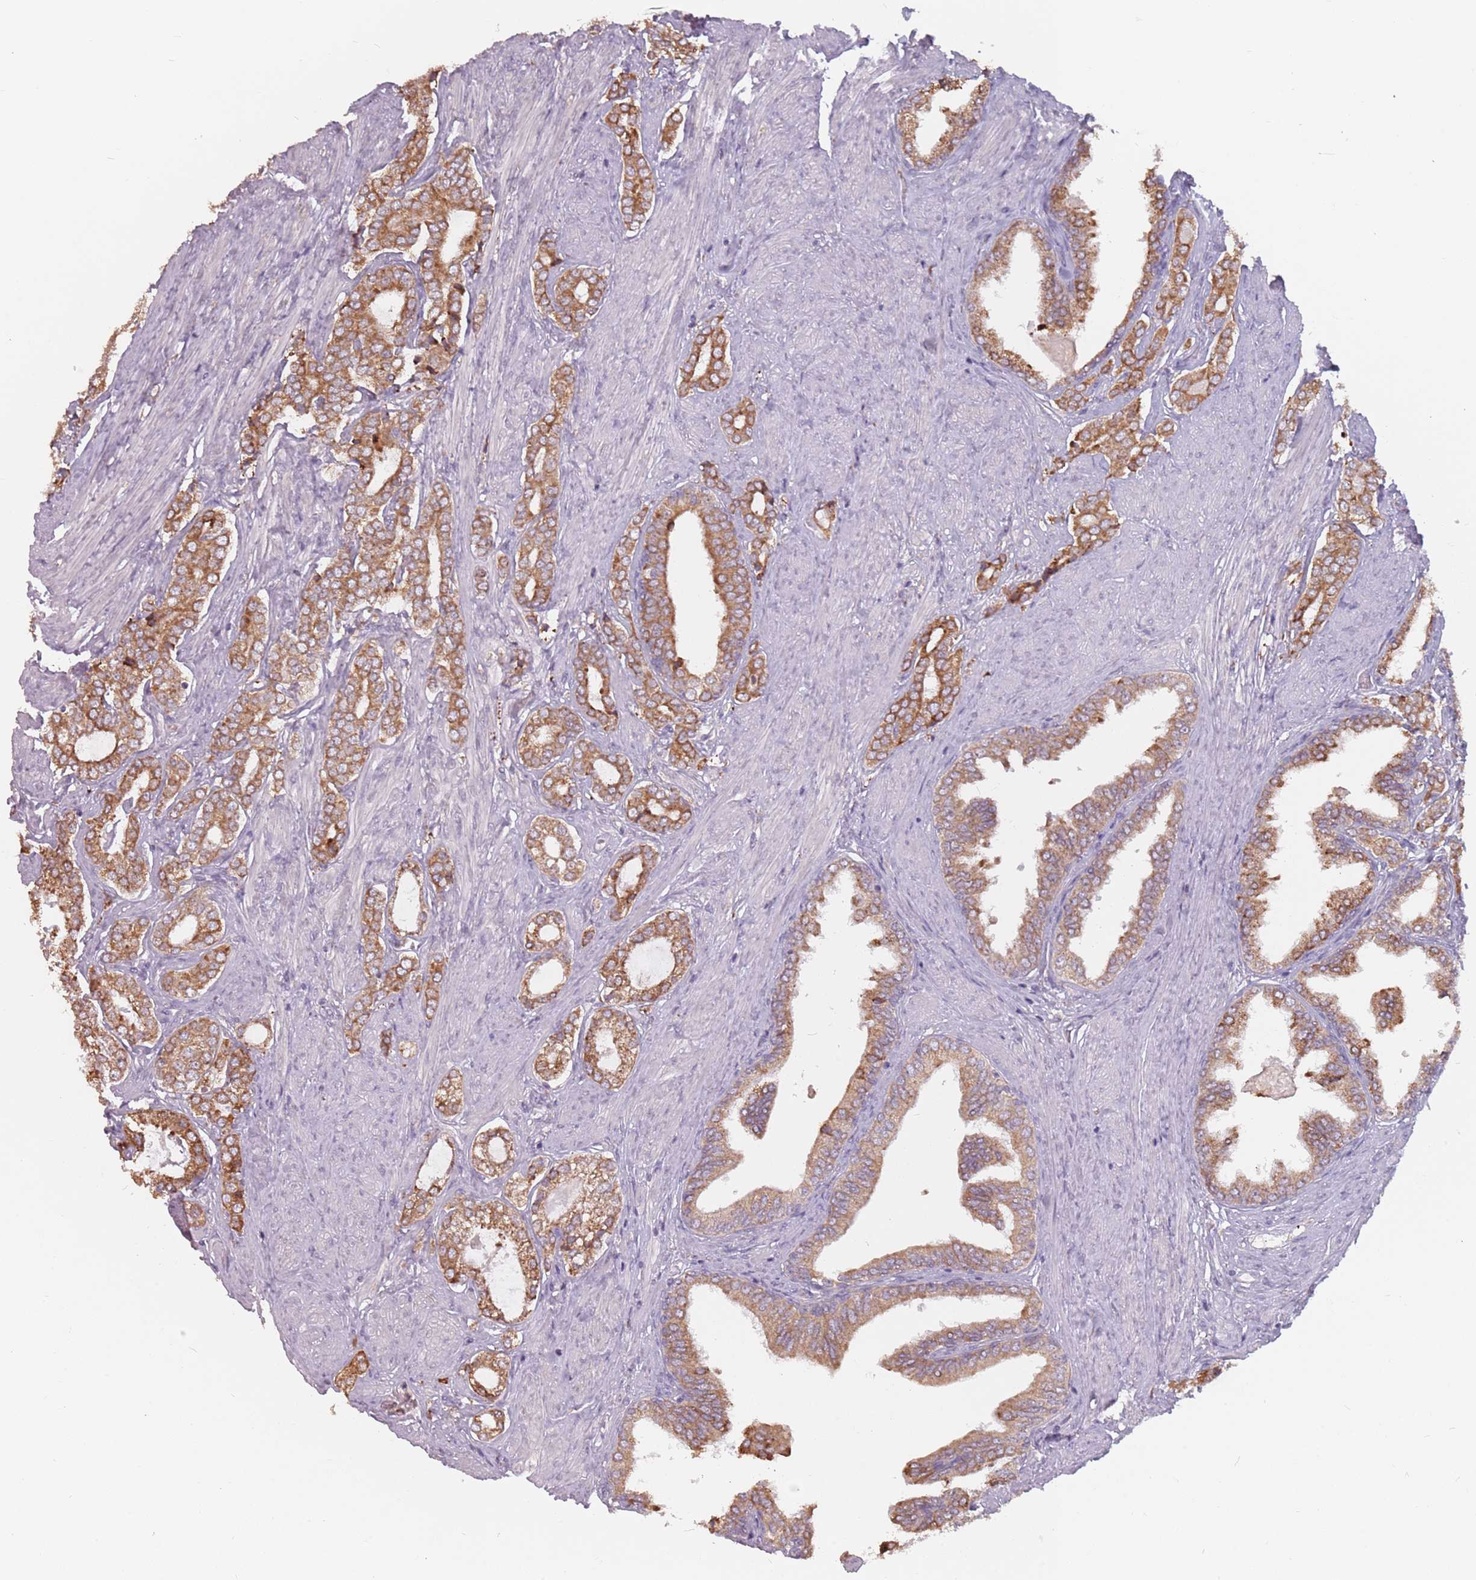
{"staining": {"intensity": "moderate", "quantity": ">75%", "location": "cytoplasmic/membranous"}, "tissue": "prostate cancer", "cell_type": "Tumor cells", "image_type": "cancer", "snomed": [{"axis": "morphology", "description": "Adenocarcinoma, High grade"}, {"axis": "topography", "description": "Prostate"}], "caption": "Protein staining by immunohistochemistry (IHC) displays moderate cytoplasmic/membranous positivity in about >75% of tumor cells in adenocarcinoma (high-grade) (prostate). The staining was performed using DAB (3,3'-diaminobenzidine), with brown indicating positive protein expression. Nuclei are stained blue with hematoxylin.", "gene": "RPS9", "patient": {"sex": "male", "age": 71}}